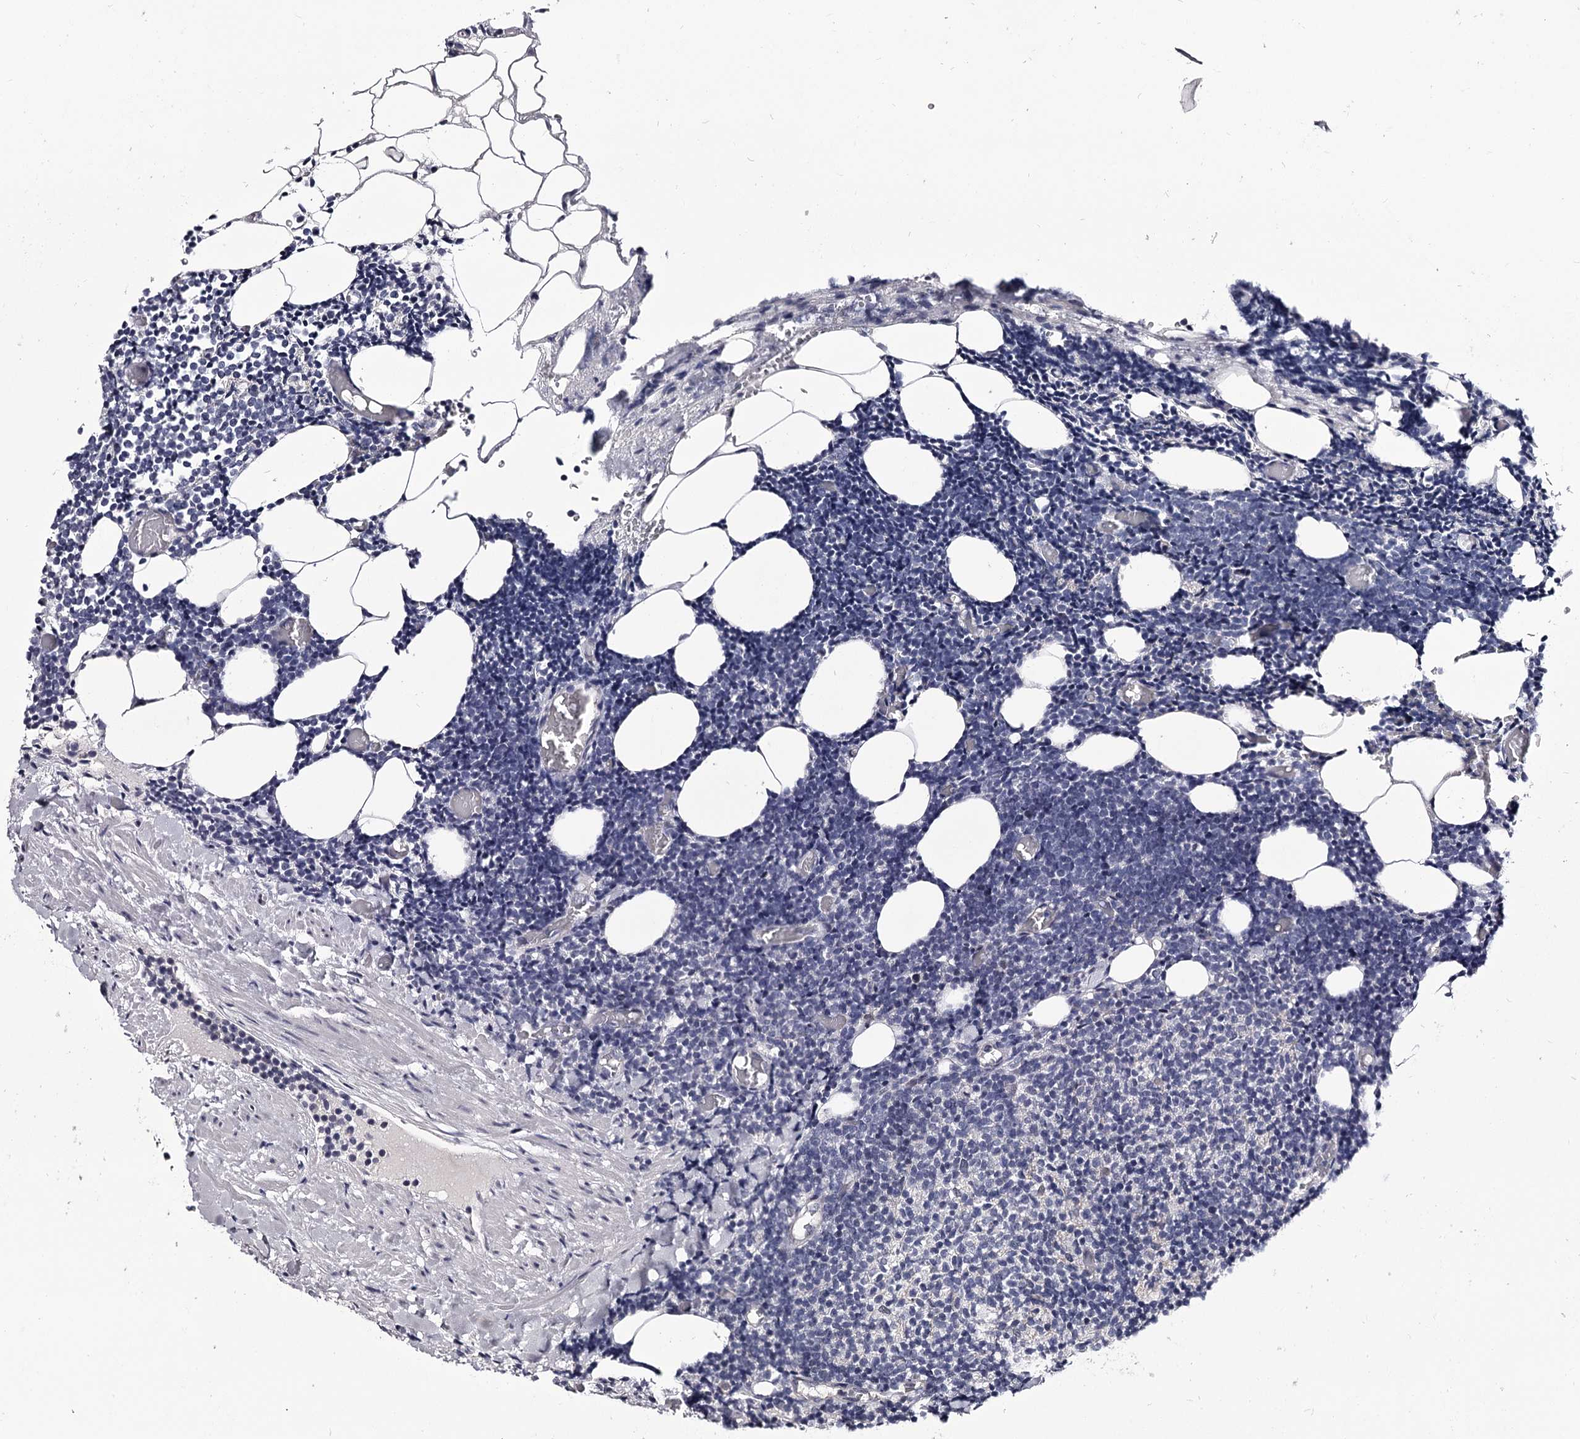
{"staining": {"intensity": "negative", "quantity": "none", "location": "none"}, "tissue": "lymphoma", "cell_type": "Tumor cells", "image_type": "cancer", "snomed": [{"axis": "morphology", "description": "Malignant lymphoma, non-Hodgkin's type, Low grade"}, {"axis": "topography", "description": "Lymph node"}], "caption": "DAB immunohistochemical staining of lymphoma displays no significant positivity in tumor cells.", "gene": "OVOL2", "patient": {"sex": "male", "age": 66}}